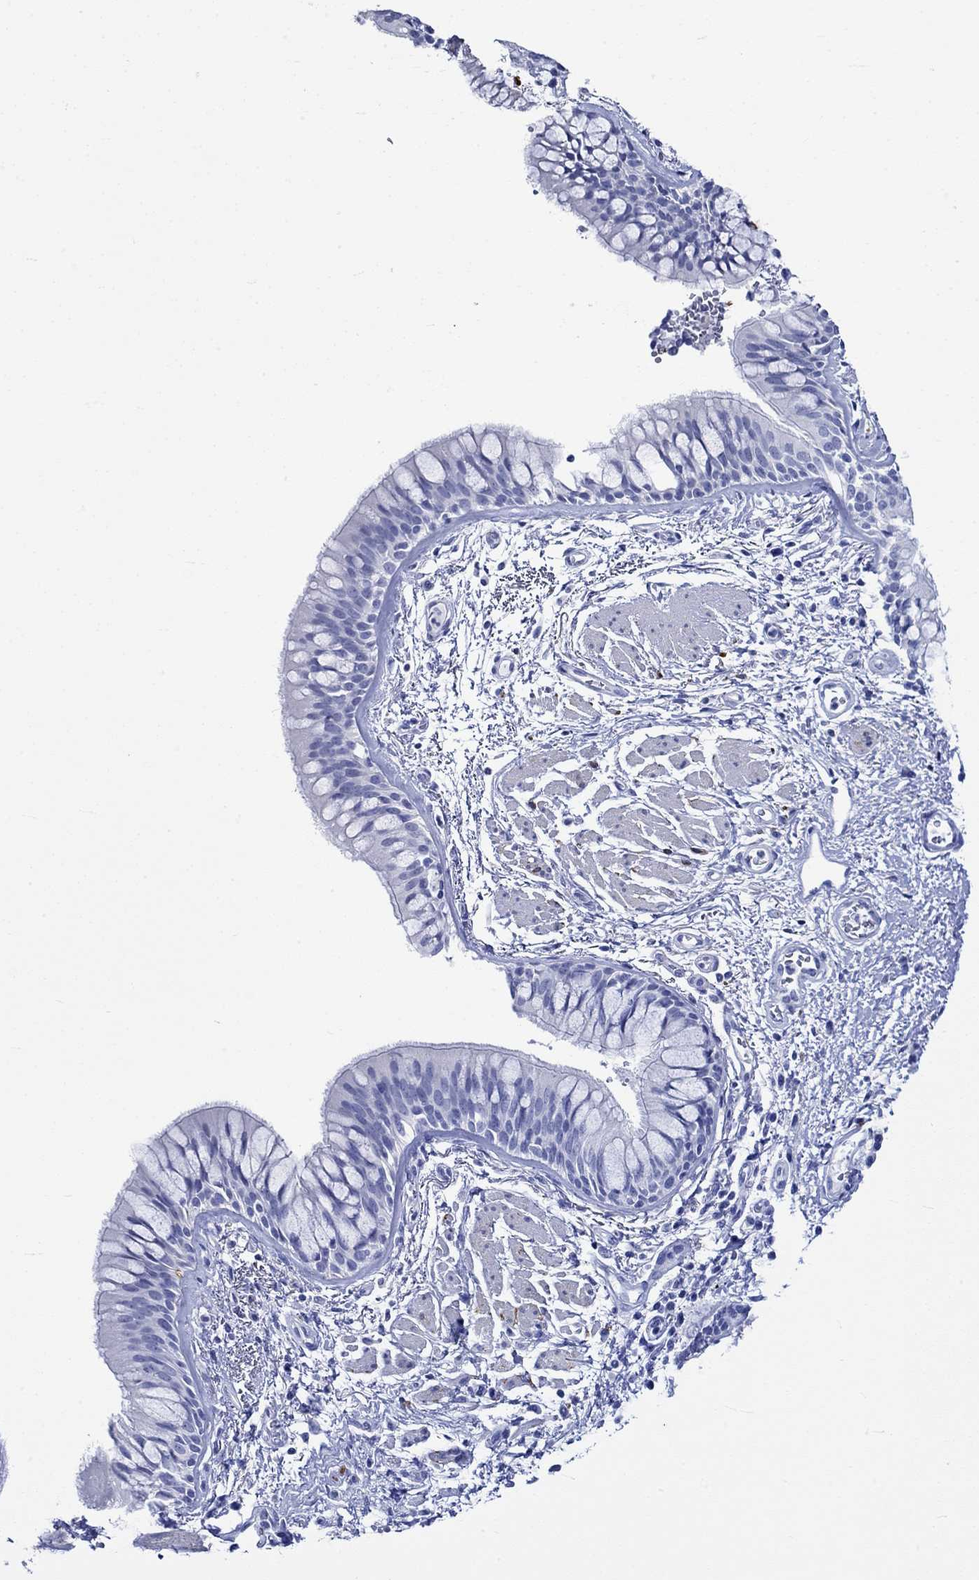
{"staining": {"intensity": "negative", "quantity": "none", "location": "none"}, "tissue": "bronchus", "cell_type": "Respiratory epithelial cells", "image_type": "normal", "snomed": [{"axis": "morphology", "description": "Normal tissue, NOS"}, {"axis": "topography", "description": "Bronchus"}, {"axis": "topography", "description": "Lung"}], "caption": "Respiratory epithelial cells show no significant staining in unremarkable bronchus. The staining is performed using DAB brown chromogen with nuclei counter-stained in using hematoxylin.", "gene": "CRYAB", "patient": {"sex": "female", "age": 57}}